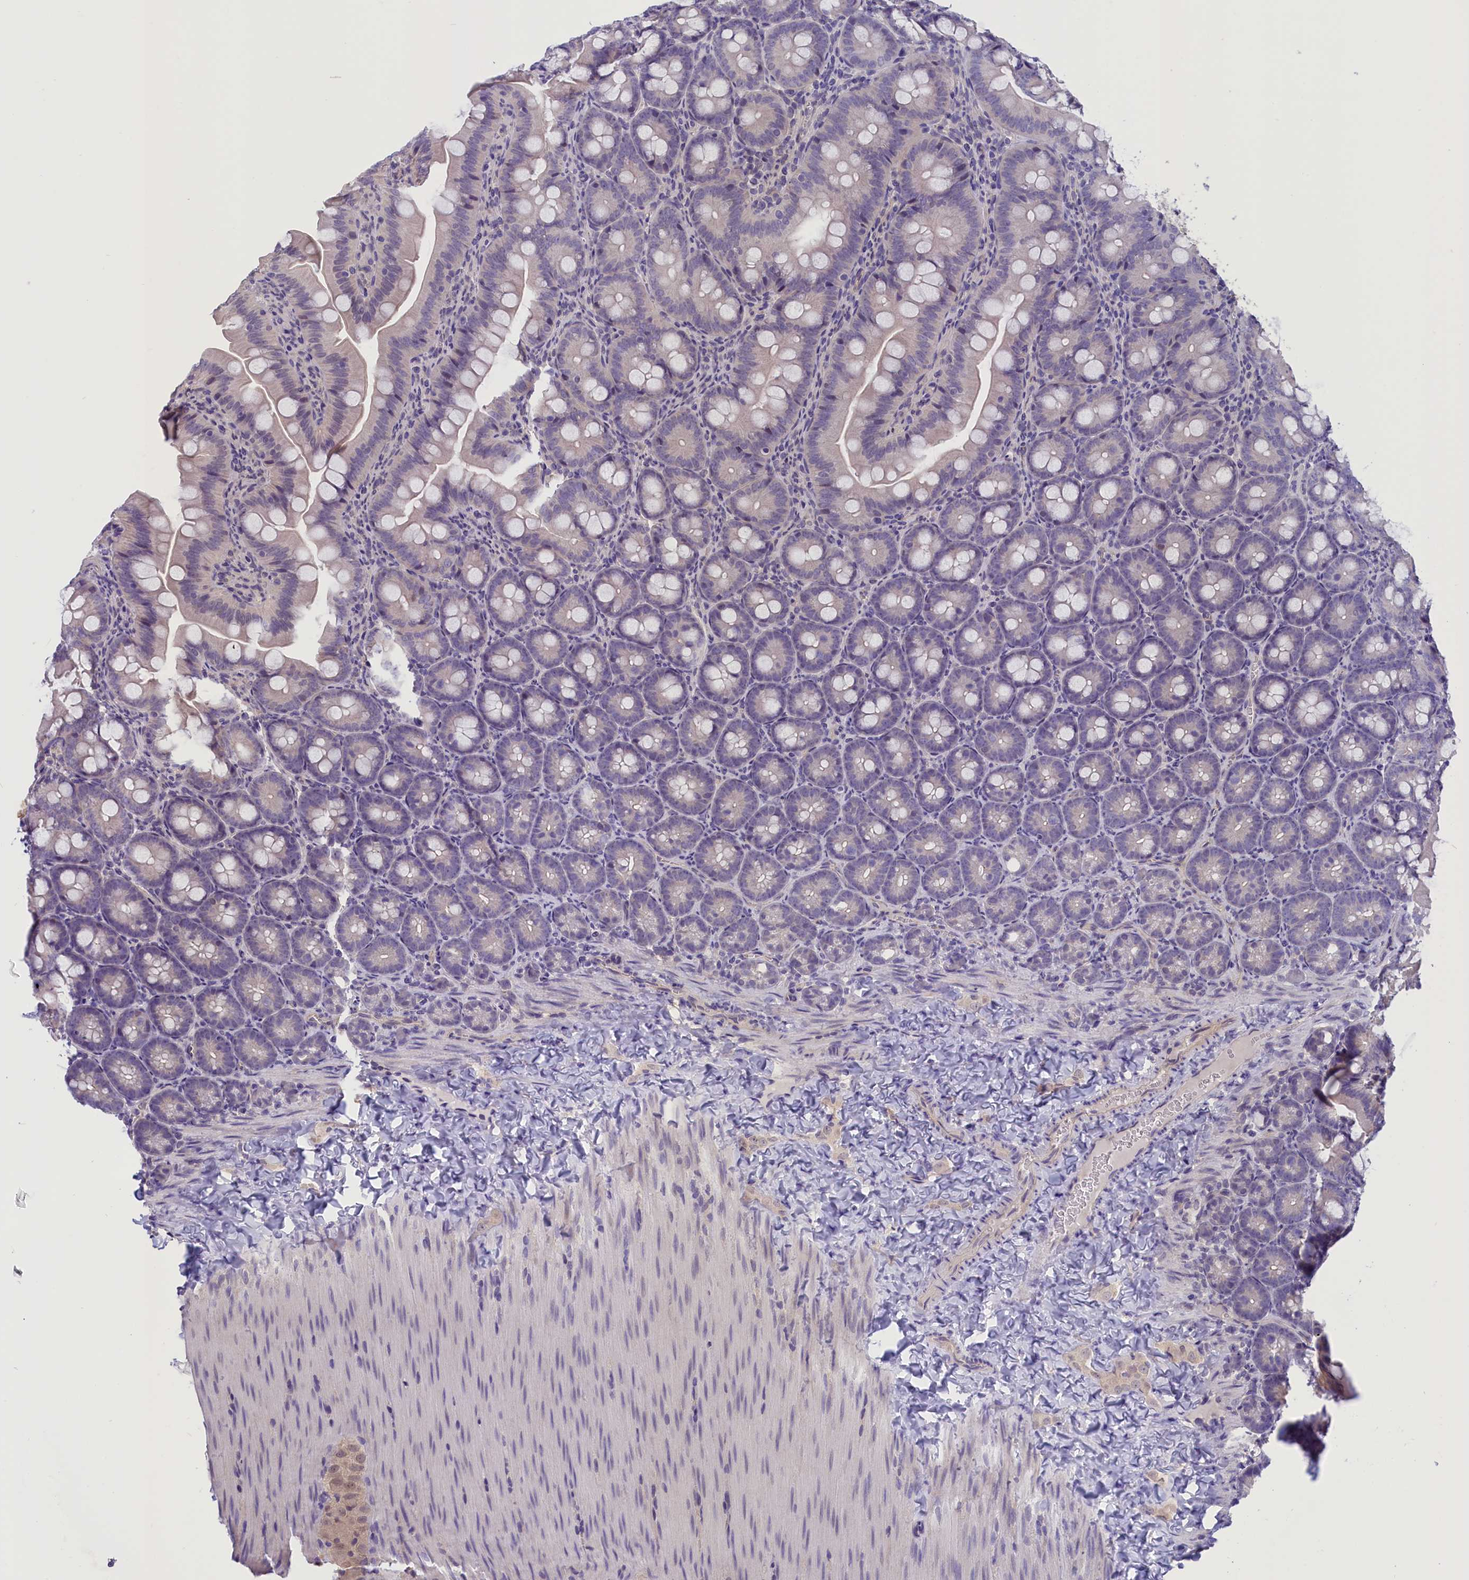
{"staining": {"intensity": "moderate", "quantity": "25%-75%", "location": "cytoplasmic/membranous"}, "tissue": "appendix", "cell_type": "Glandular cells", "image_type": "normal", "snomed": [{"axis": "morphology", "description": "Normal tissue, NOS"}, {"axis": "topography", "description": "Appendix"}], "caption": "Human appendix stained for a protein (brown) shows moderate cytoplasmic/membranous positive staining in approximately 25%-75% of glandular cells.", "gene": "TBCB", "patient": {"sex": "female", "age": 33}}